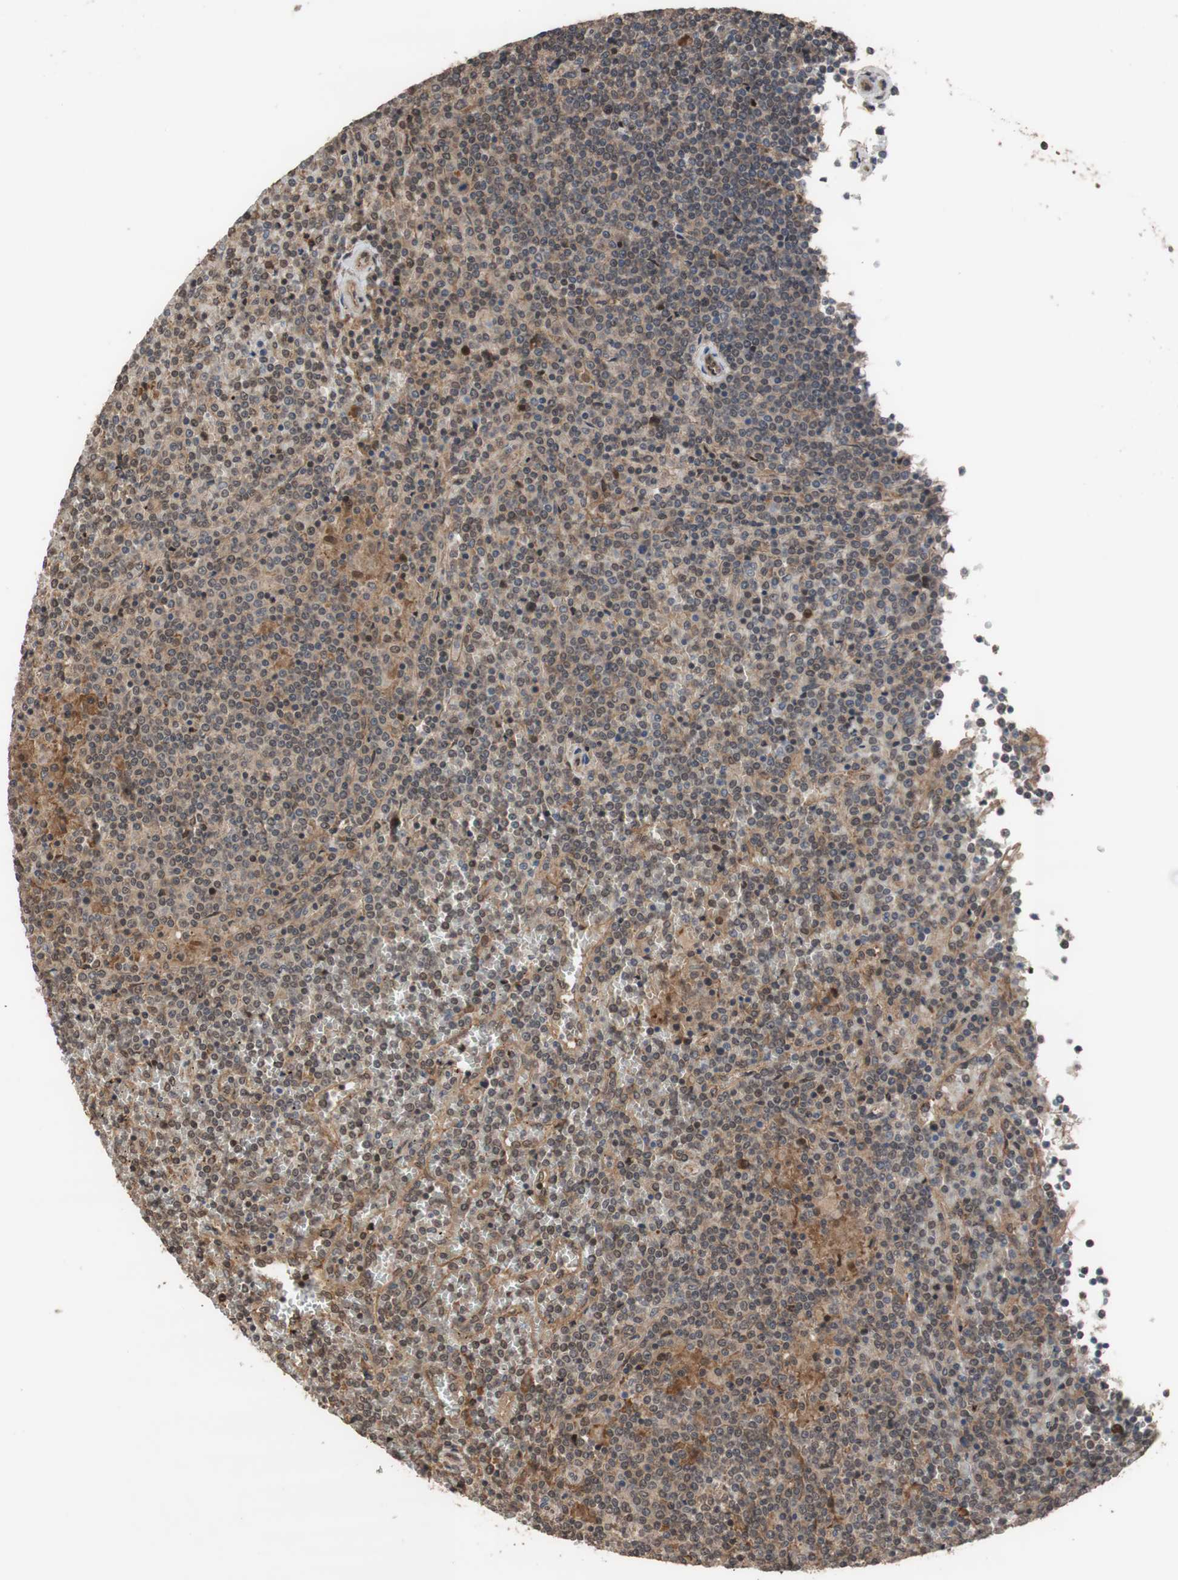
{"staining": {"intensity": "weak", "quantity": "<25%", "location": "cytoplasmic/membranous,nuclear"}, "tissue": "lymphoma", "cell_type": "Tumor cells", "image_type": "cancer", "snomed": [{"axis": "morphology", "description": "Malignant lymphoma, non-Hodgkin's type, Low grade"}, {"axis": "topography", "description": "Spleen"}], "caption": "DAB (3,3'-diaminobenzidine) immunohistochemical staining of malignant lymphoma, non-Hodgkin's type (low-grade) reveals no significant expression in tumor cells.", "gene": "KANSL1", "patient": {"sex": "female", "age": 19}}